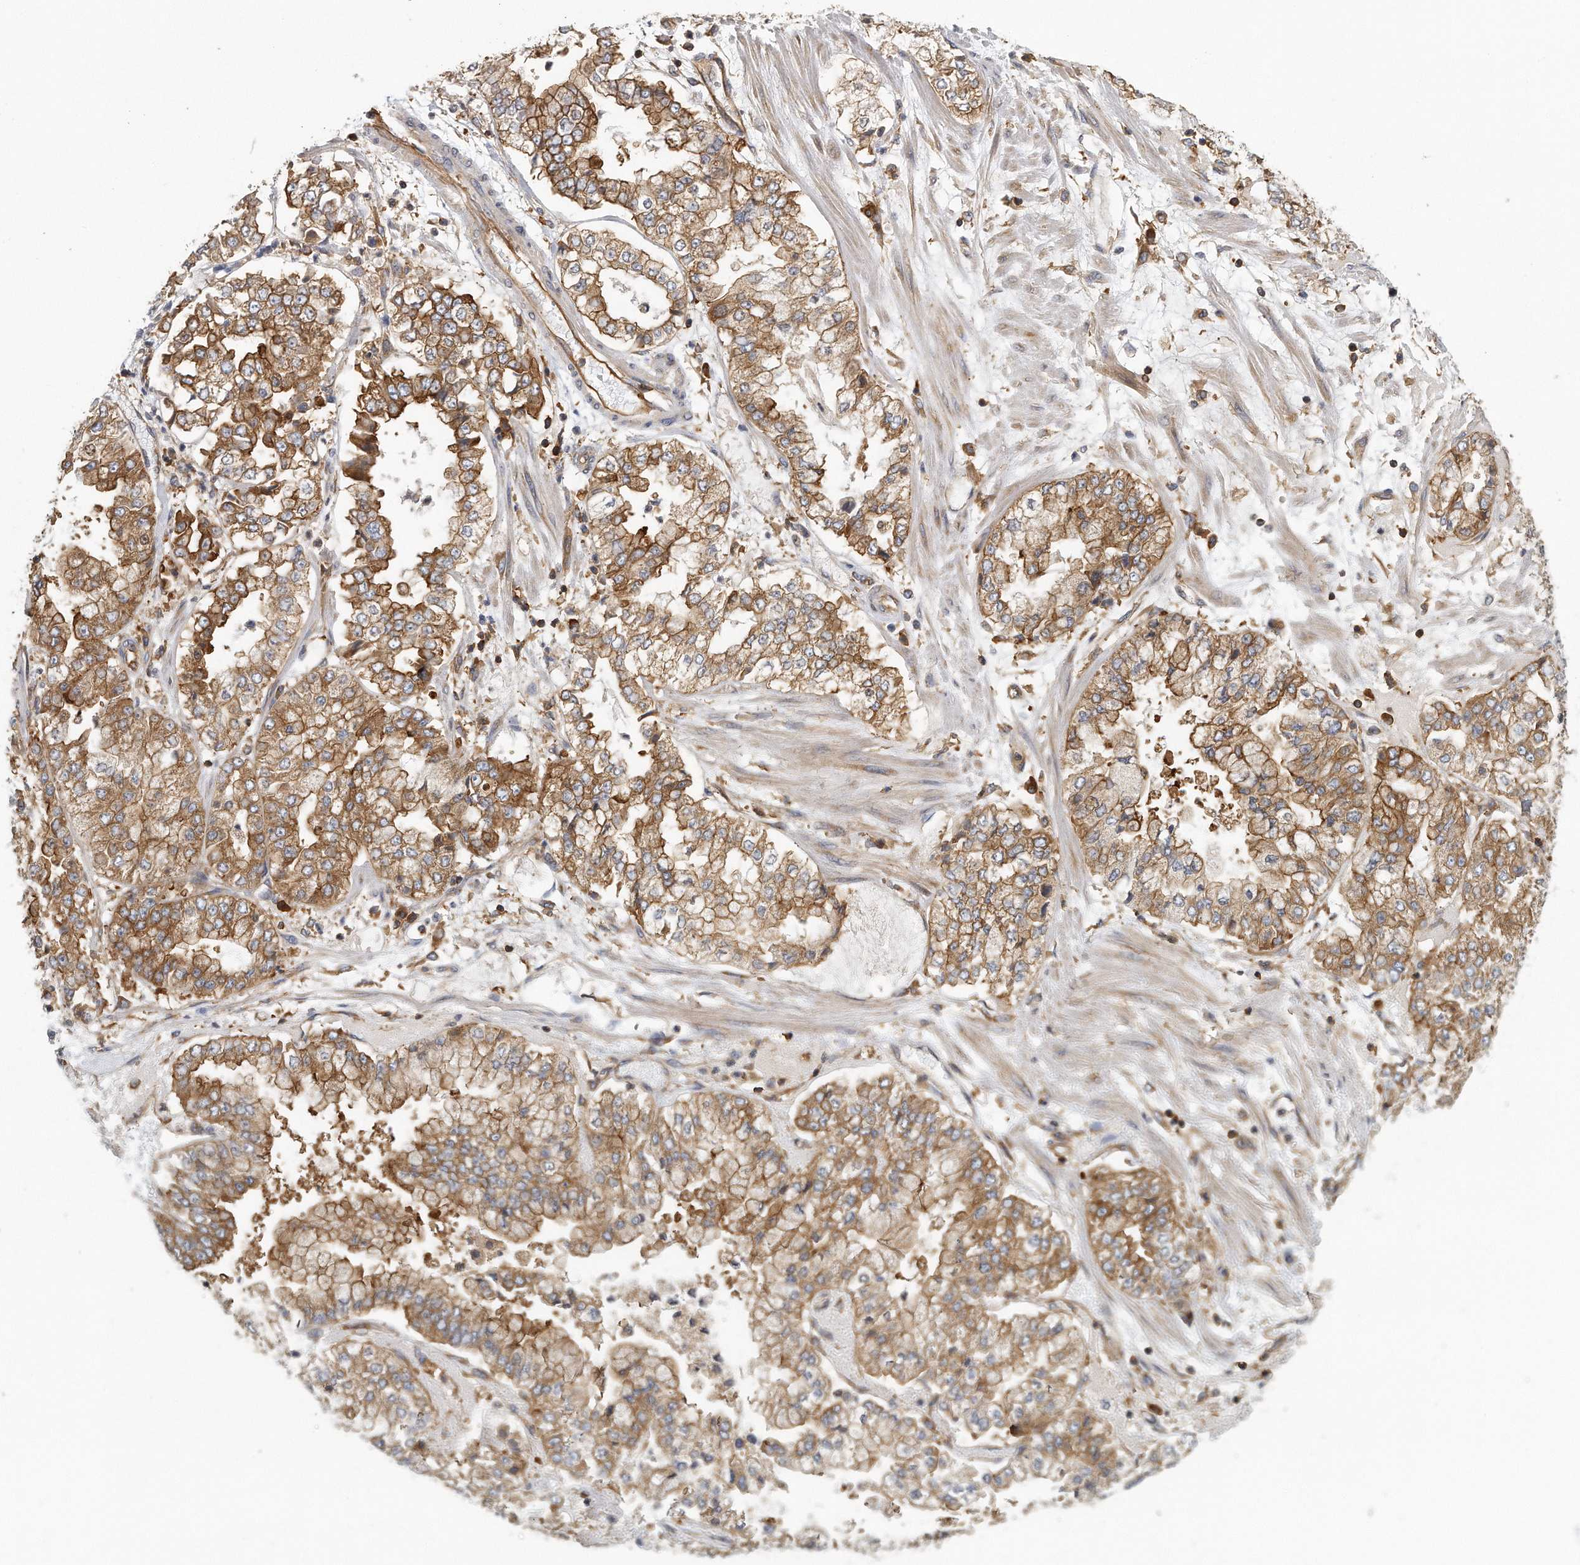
{"staining": {"intensity": "moderate", "quantity": ">75%", "location": "cytoplasmic/membranous"}, "tissue": "stomach cancer", "cell_type": "Tumor cells", "image_type": "cancer", "snomed": [{"axis": "morphology", "description": "Adenocarcinoma, NOS"}, {"axis": "topography", "description": "Stomach"}], "caption": "Stomach adenocarcinoma tissue shows moderate cytoplasmic/membranous positivity in approximately >75% of tumor cells (Brightfield microscopy of DAB IHC at high magnification).", "gene": "EIF3I", "patient": {"sex": "male", "age": 76}}